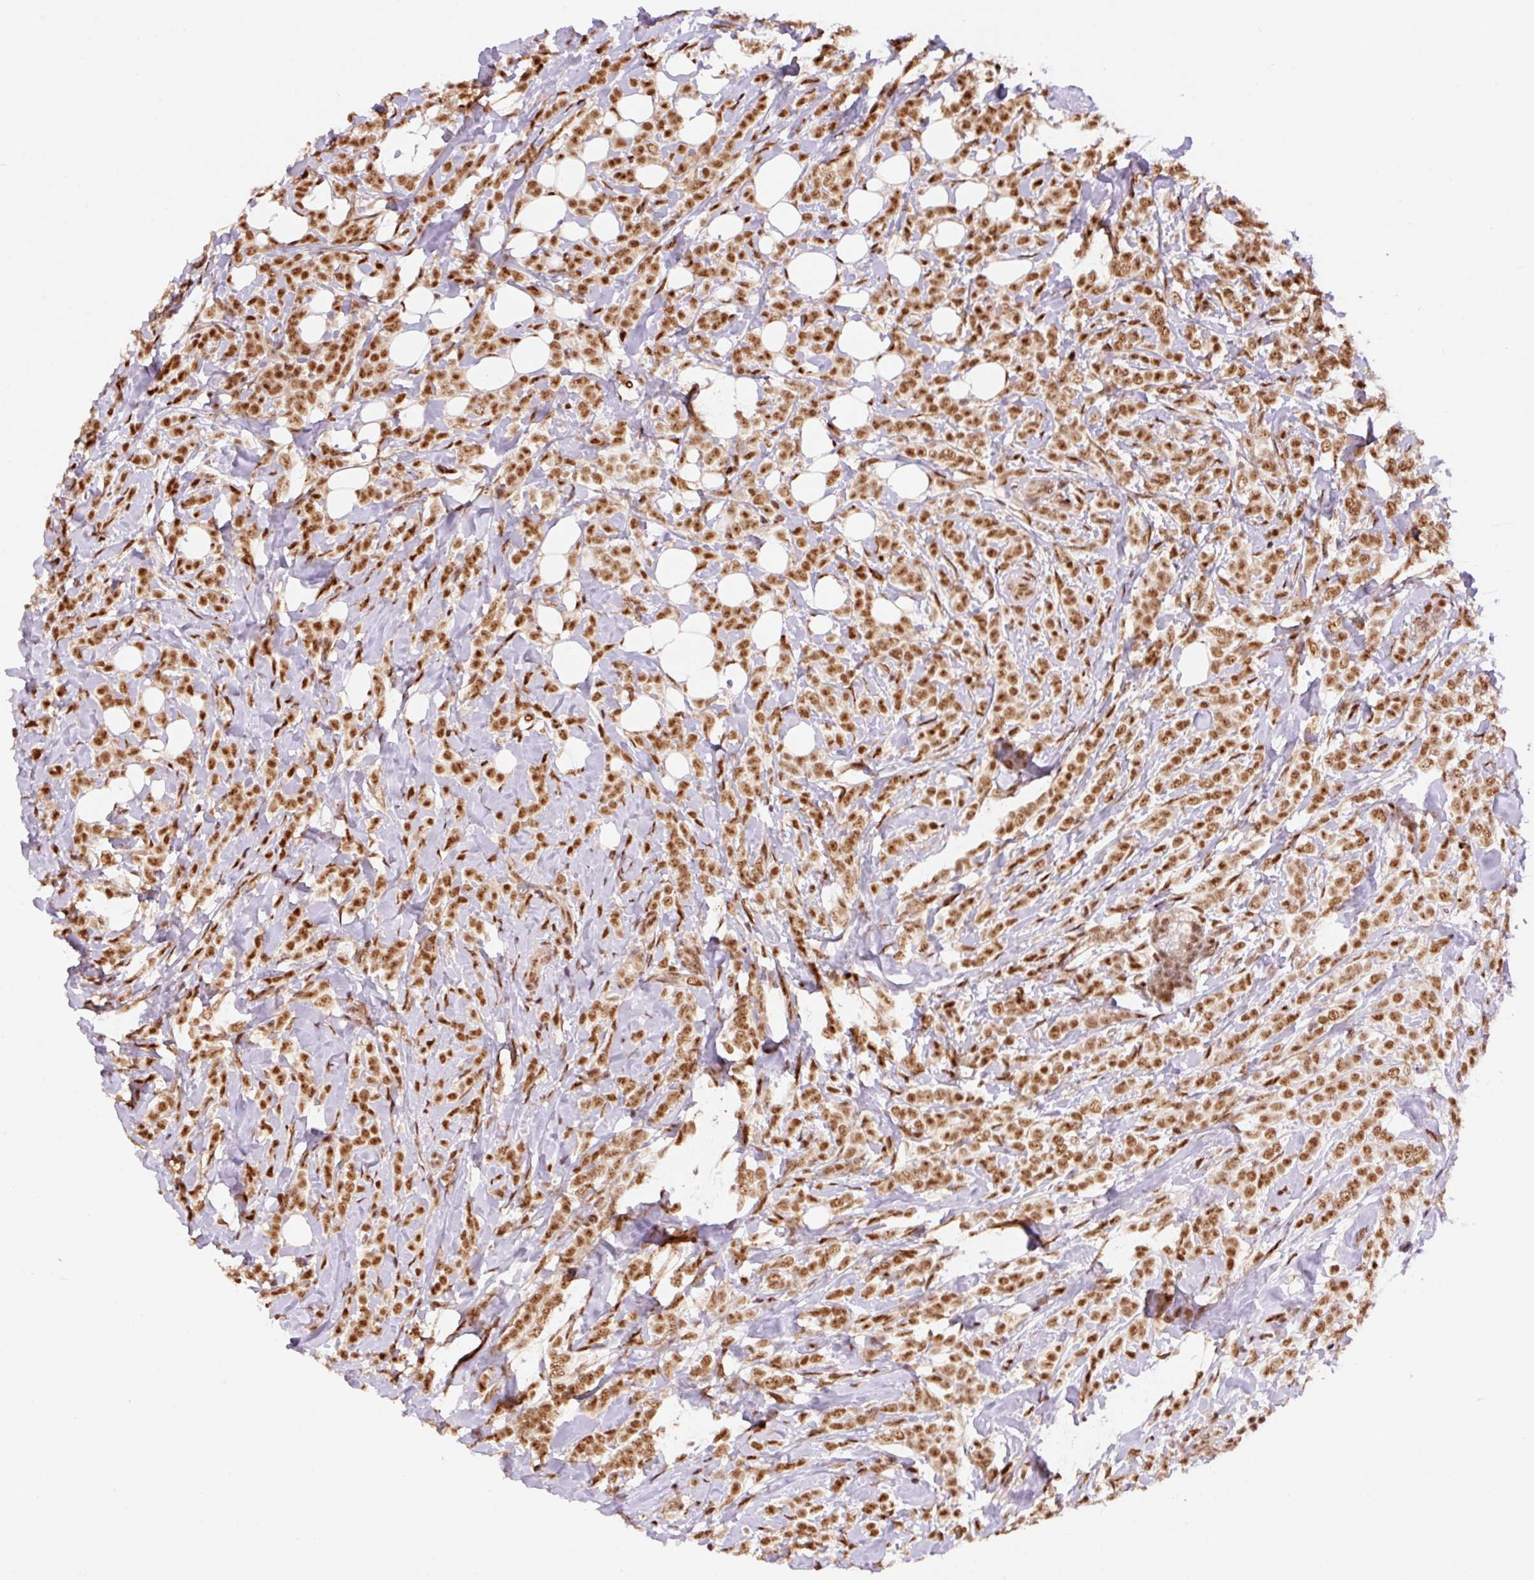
{"staining": {"intensity": "moderate", "quantity": ">75%", "location": "nuclear"}, "tissue": "breast cancer", "cell_type": "Tumor cells", "image_type": "cancer", "snomed": [{"axis": "morphology", "description": "Lobular carcinoma"}, {"axis": "topography", "description": "Breast"}], "caption": "DAB (3,3'-diaminobenzidine) immunohistochemical staining of human breast cancer displays moderate nuclear protein positivity in approximately >75% of tumor cells.", "gene": "INTS8", "patient": {"sex": "female", "age": 49}}